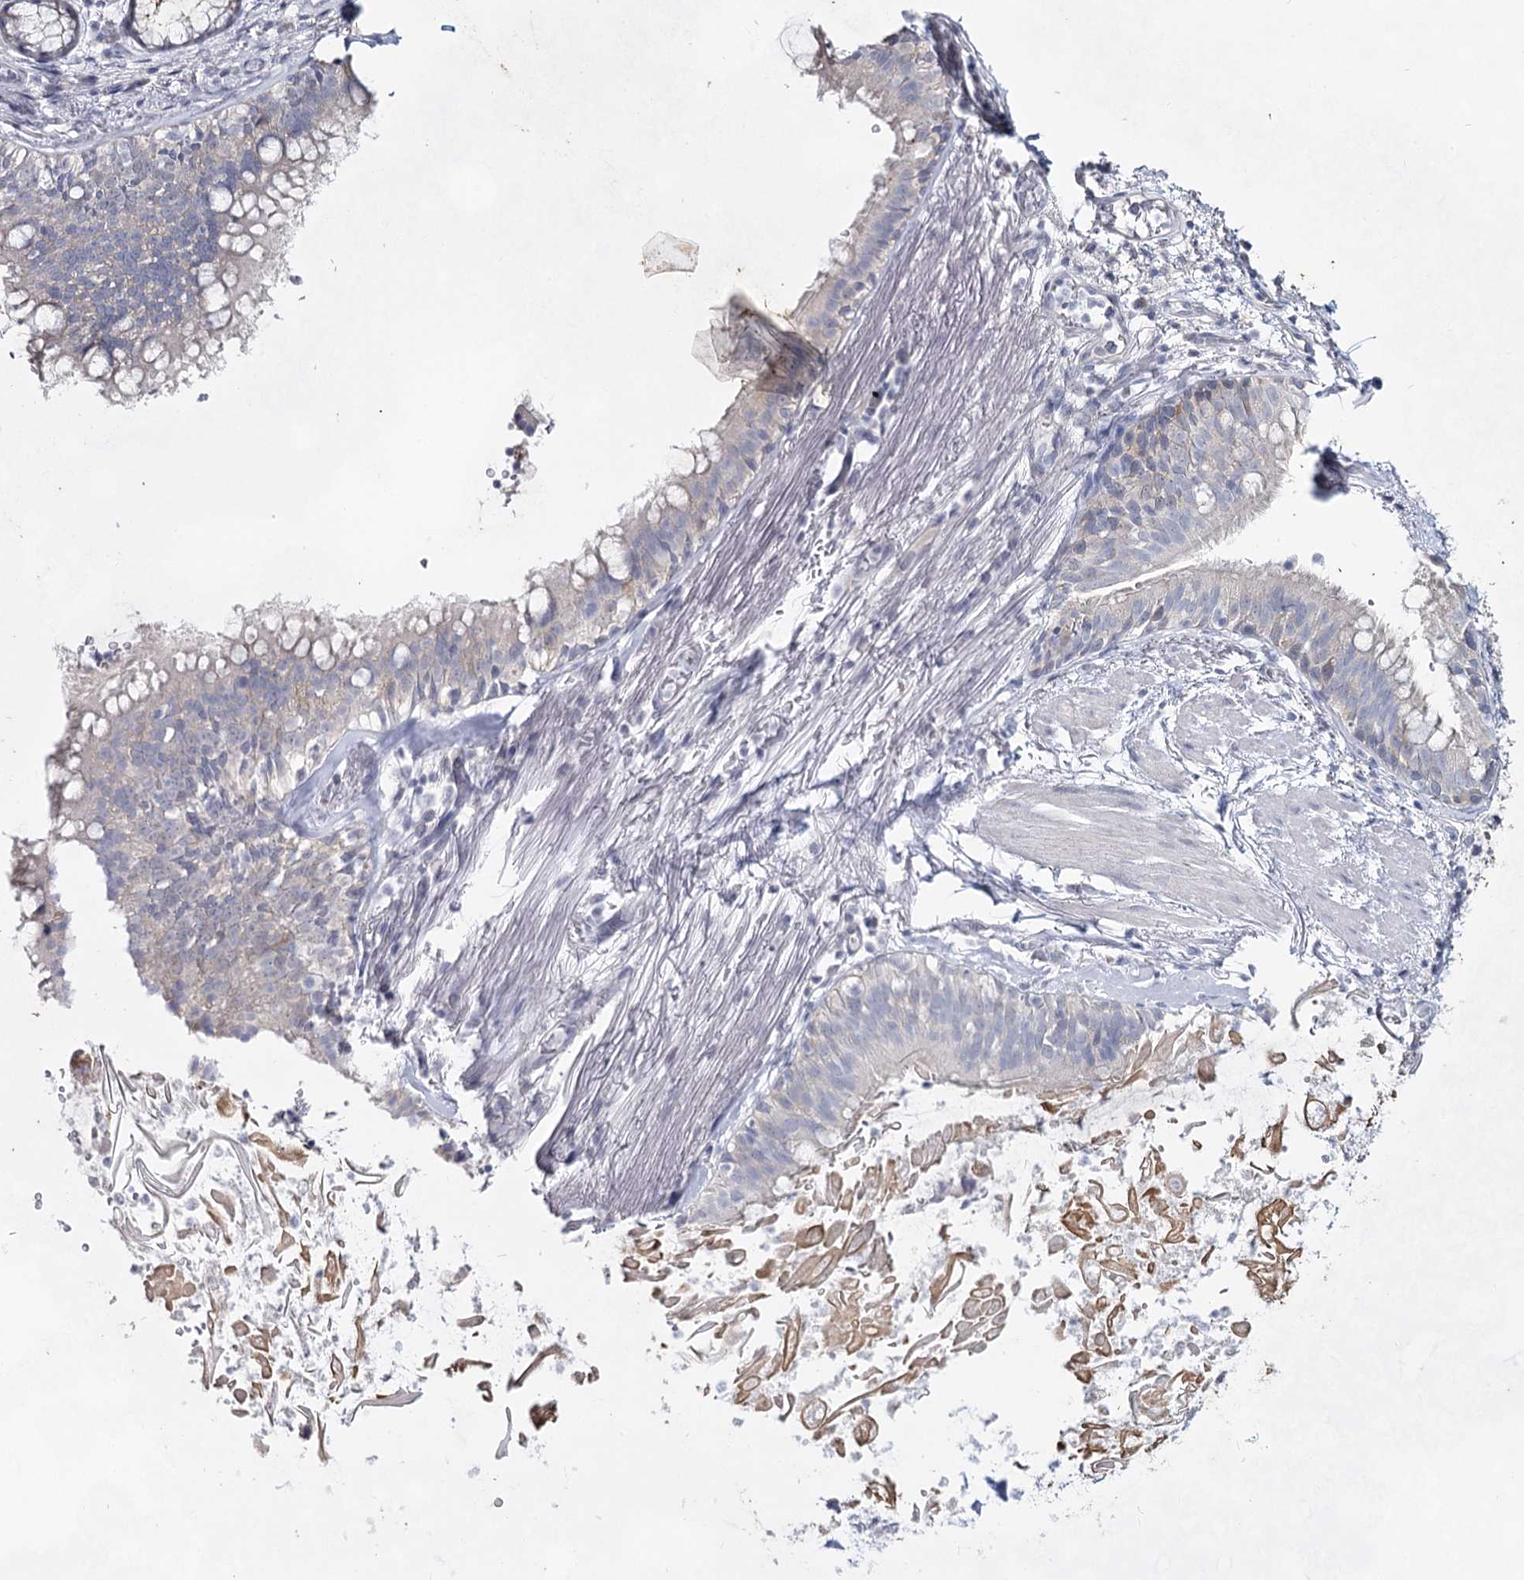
{"staining": {"intensity": "negative", "quantity": "none", "location": "none"}, "tissue": "adipose tissue", "cell_type": "Adipocytes", "image_type": "normal", "snomed": [{"axis": "morphology", "description": "Normal tissue, NOS"}, {"axis": "topography", "description": "Lymph node"}, {"axis": "topography", "description": "Cartilage tissue"}, {"axis": "topography", "description": "Bronchus"}], "caption": "Photomicrograph shows no protein staining in adipocytes of benign adipose tissue.", "gene": "CCDC73", "patient": {"sex": "male", "age": 63}}